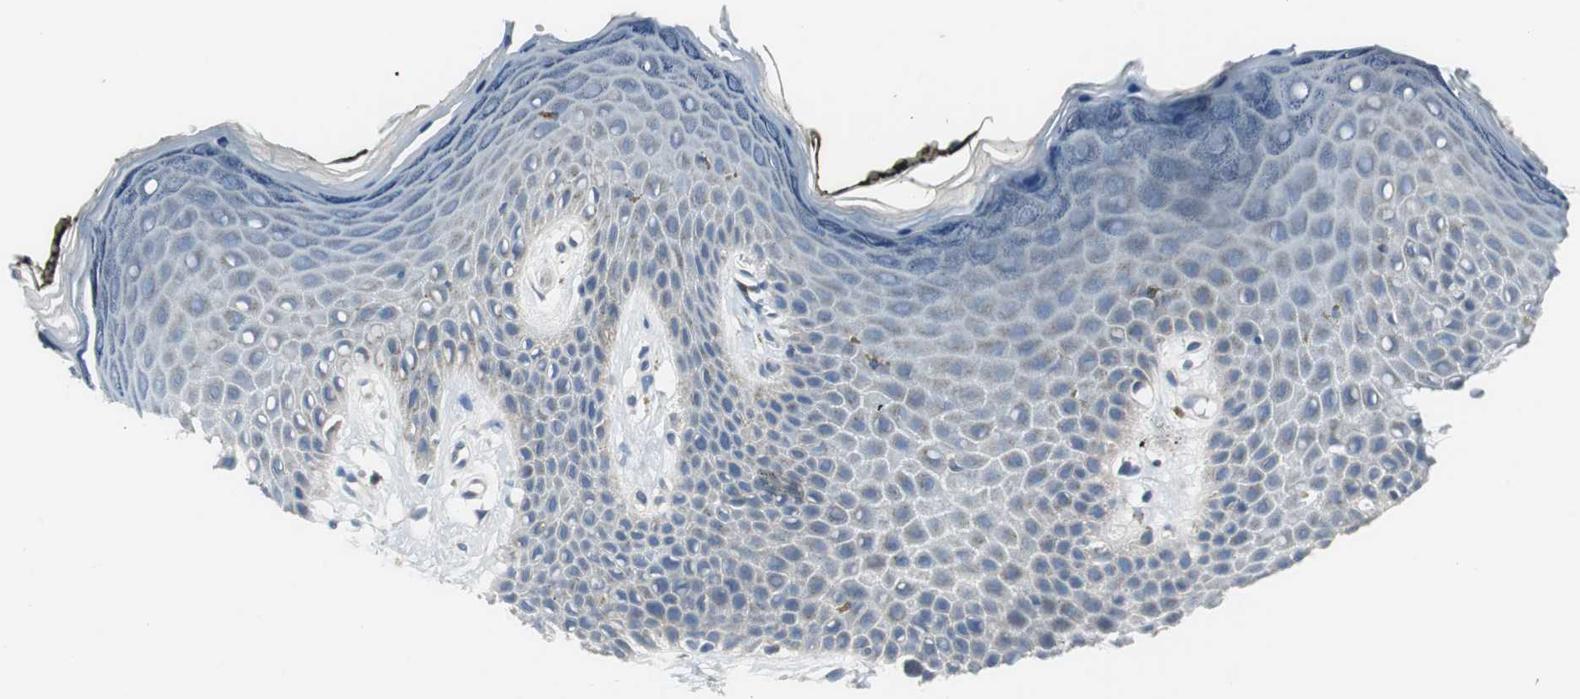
{"staining": {"intensity": "negative", "quantity": "none", "location": "none"}, "tissue": "skin", "cell_type": "Epidermal cells", "image_type": "normal", "snomed": [{"axis": "morphology", "description": "Normal tissue, NOS"}, {"axis": "morphology", "description": "Inflammation, NOS"}, {"axis": "topography", "description": "Vulva"}], "caption": "DAB immunohistochemical staining of normal skin displays no significant staining in epidermal cells. The staining is performed using DAB brown chromogen with nuclei counter-stained in using hematoxylin.", "gene": "PLAA", "patient": {"sex": "female", "age": 84}}